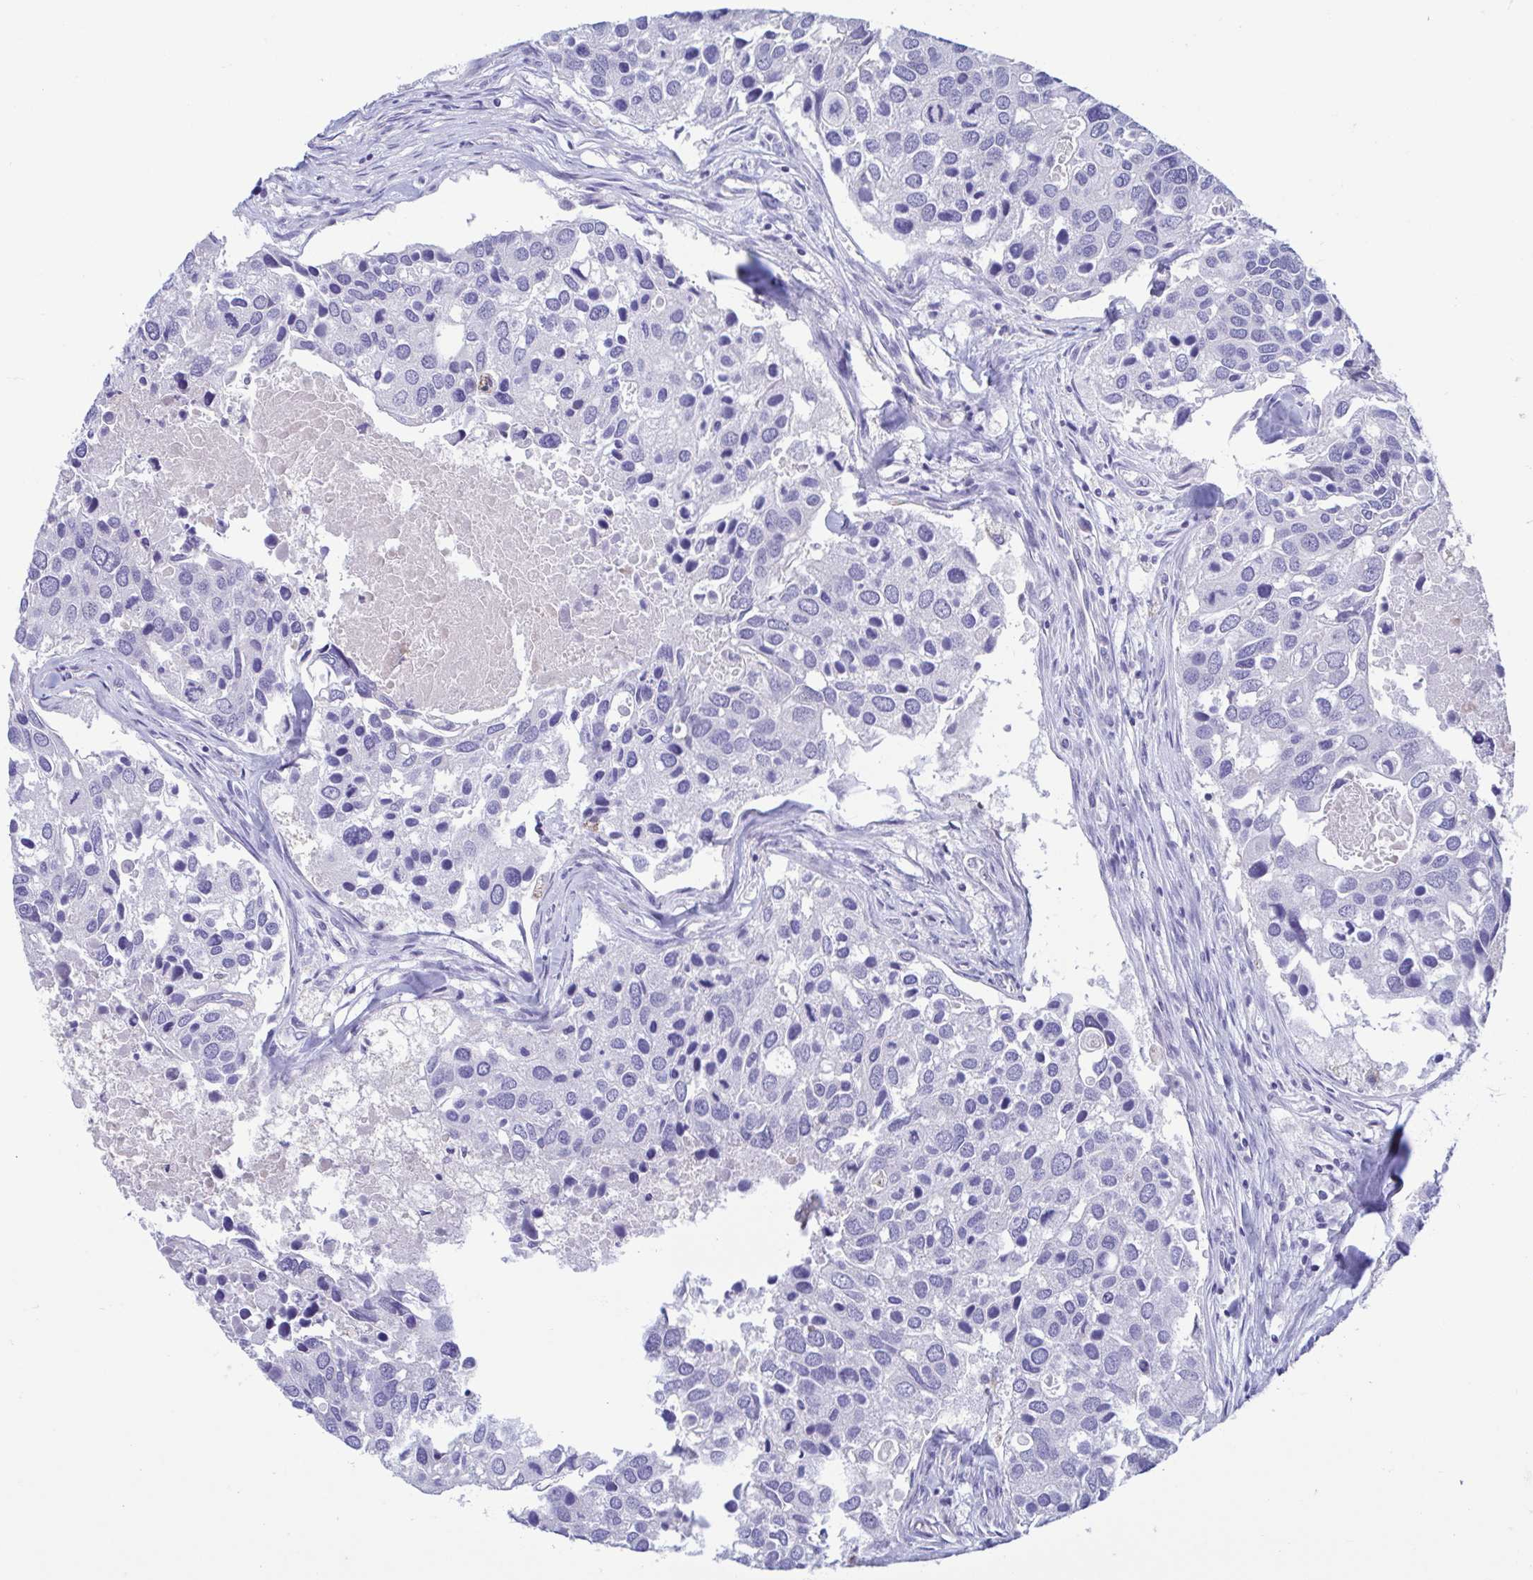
{"staining": {"intensity": "negative", "quantity": "none", "location": "none"}, "tissue": "breast cancer", "cell_type": "Tumor cells", "image_type": "cancer", "snomed": [{"axis": "morphology", "description": "Duct carcinoma"}, {"axis": "topography", "description": "Breast"}], "caption": "The photomicrograph displays no staining of tumor cells in breast infiltrating ductal carcinoma. The staining was performed using DAB (3,3'-diaminobenzidine) to visualize the protein expression in brown, while the nuclei were stained in blue with hematoxylin (Magnification: 20x).", "gene": "PERM1", "patient": {"sex": "female", "age": 83}}